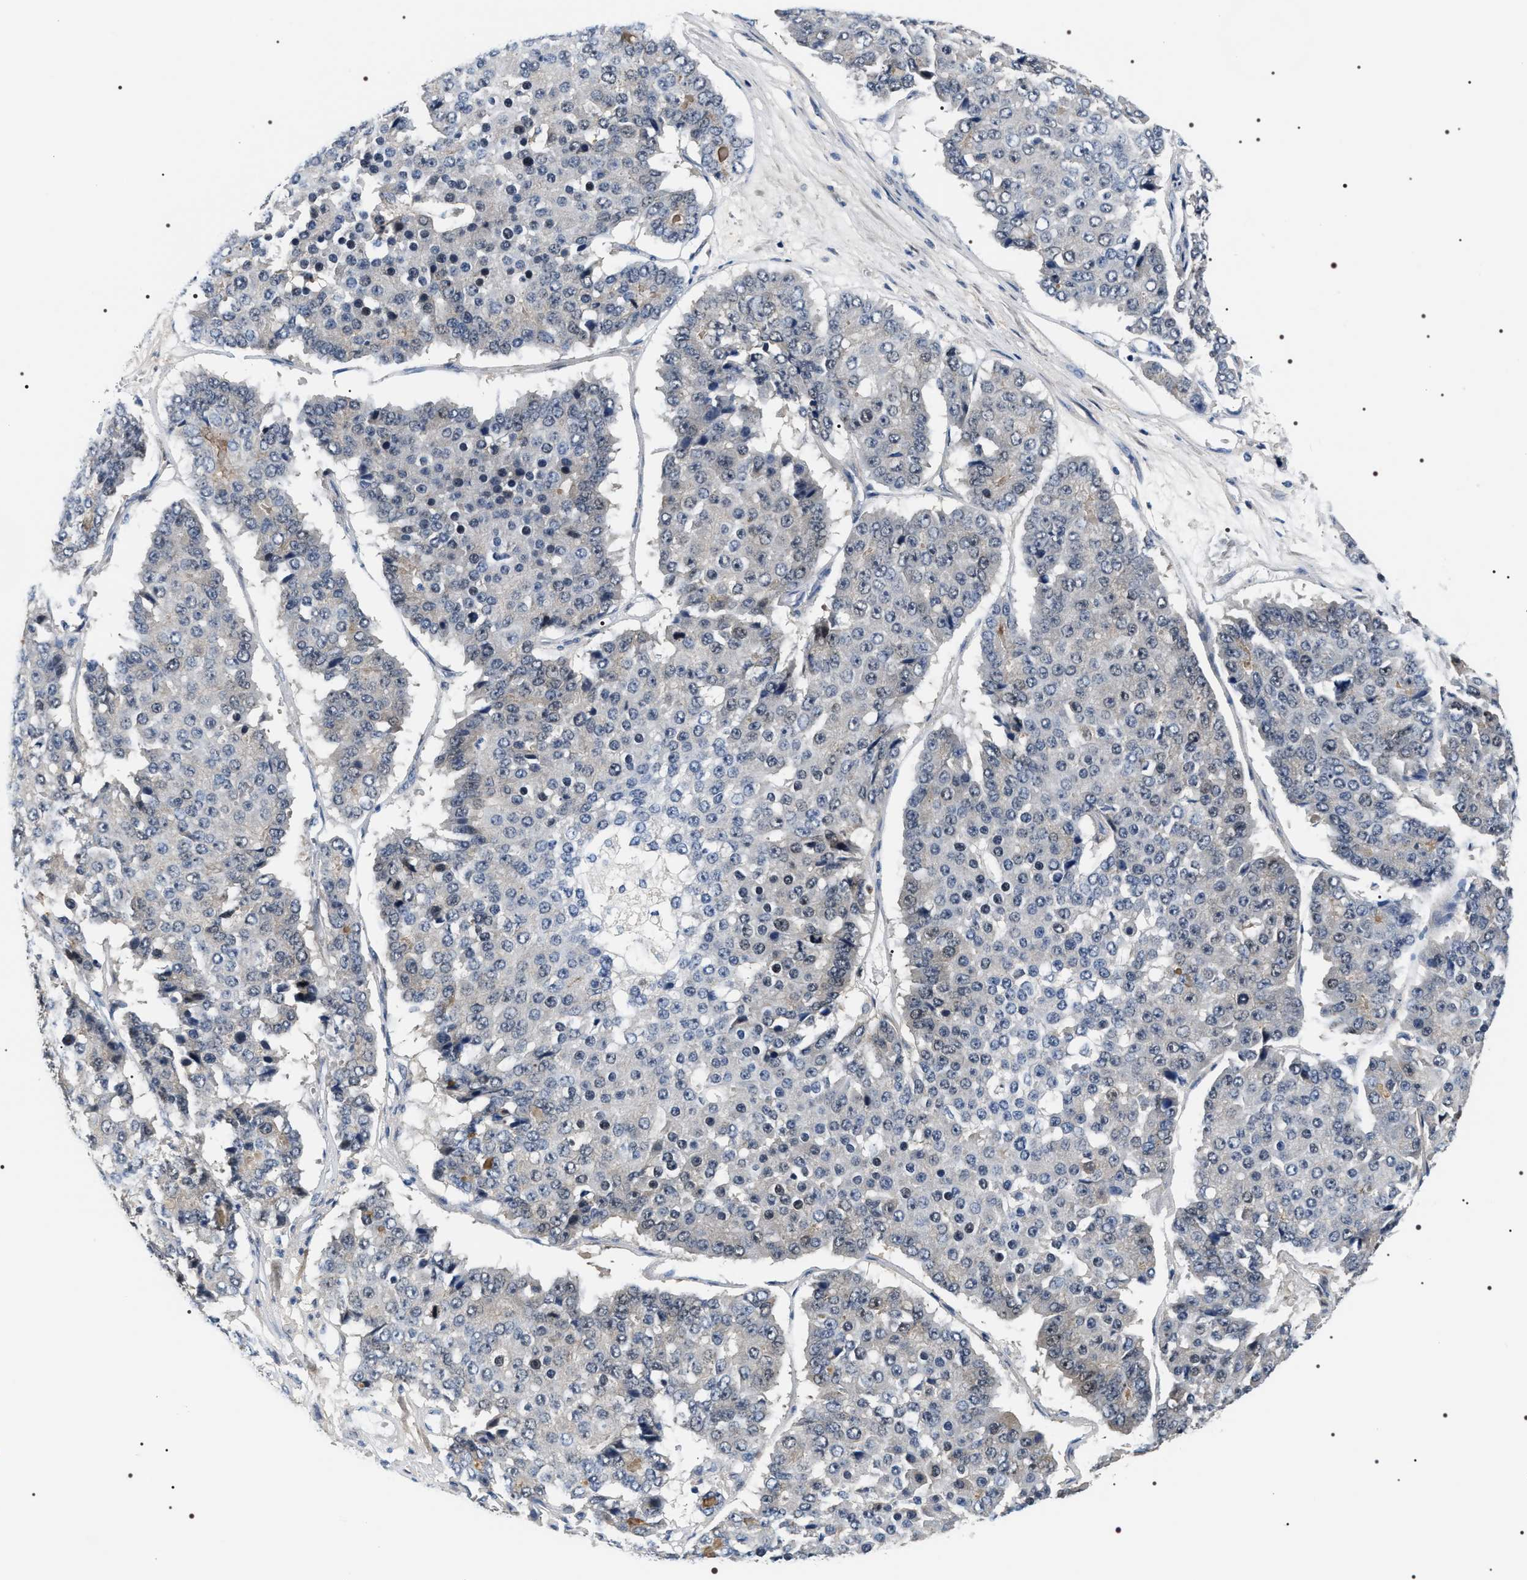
{"staining": {"intensity": "negative", "quantity": "none", "location": "none"}, "tissue": "pancreatic cancer", "cell_type": "Tumor cells", "image_type": "cancer", "snomed": [{"axis": "morphology", "description": "Adenocarcinoma, NOS"}, {"axis": "topography", "description": "Pancreas"}], "caption": "Immunohistochemistry of adenocarcinoma (pancreatic) demonstrates no positivity in tumor cells.", "gene": "BAG2", "patient": {"sex": "male", "age": 50}}